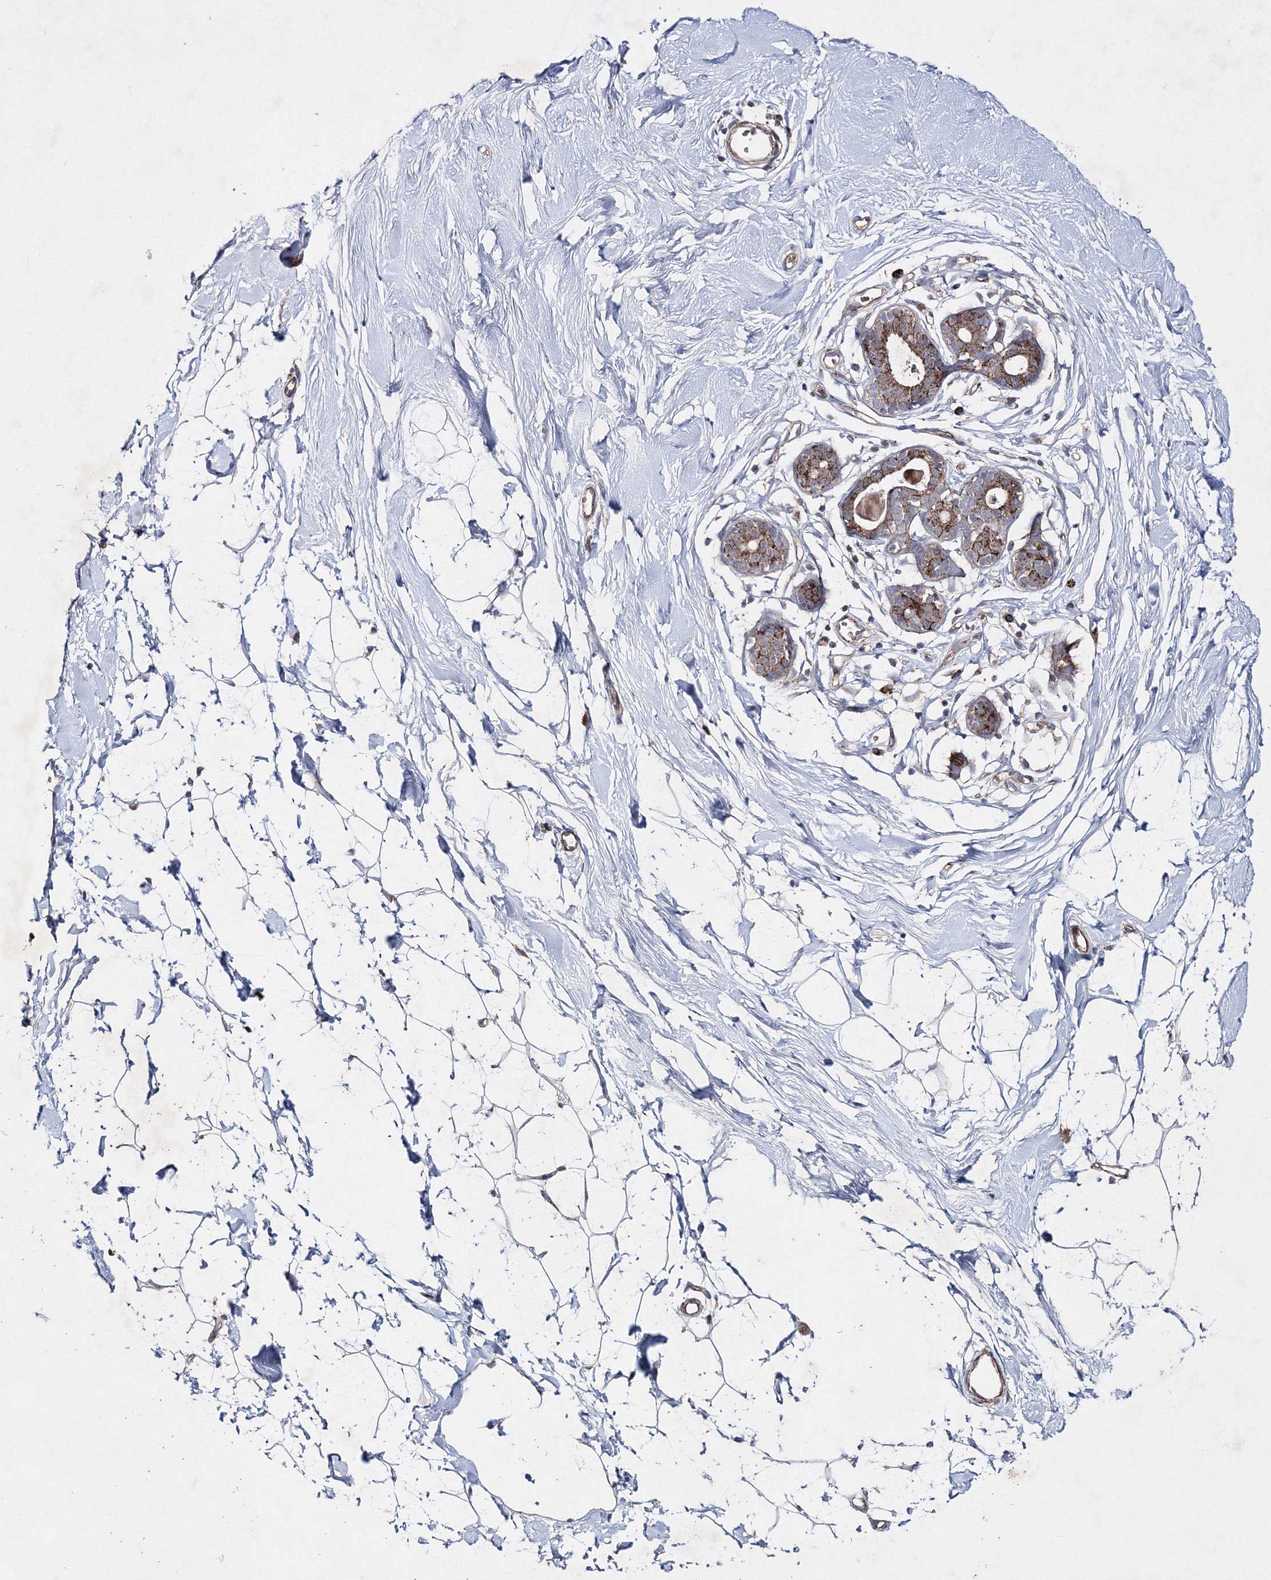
{"staining": {"intensity": "negative", "quantity": "none", "location": "none"}, "tissue": "breast", "cell_type": "Adipocytes", "image_type": "normal", "snomed": [{"axis": "morphology", "description": "Normal tissue, NOS"}, {"axis": "topography", "description": "Breast"}], "caption": "This is an immunohistochemistry photomicrograph of normal human breast. There is no expression in adipocytes.", "gene": "GFM1", "patient": {"sex": "female", "age": 26}}